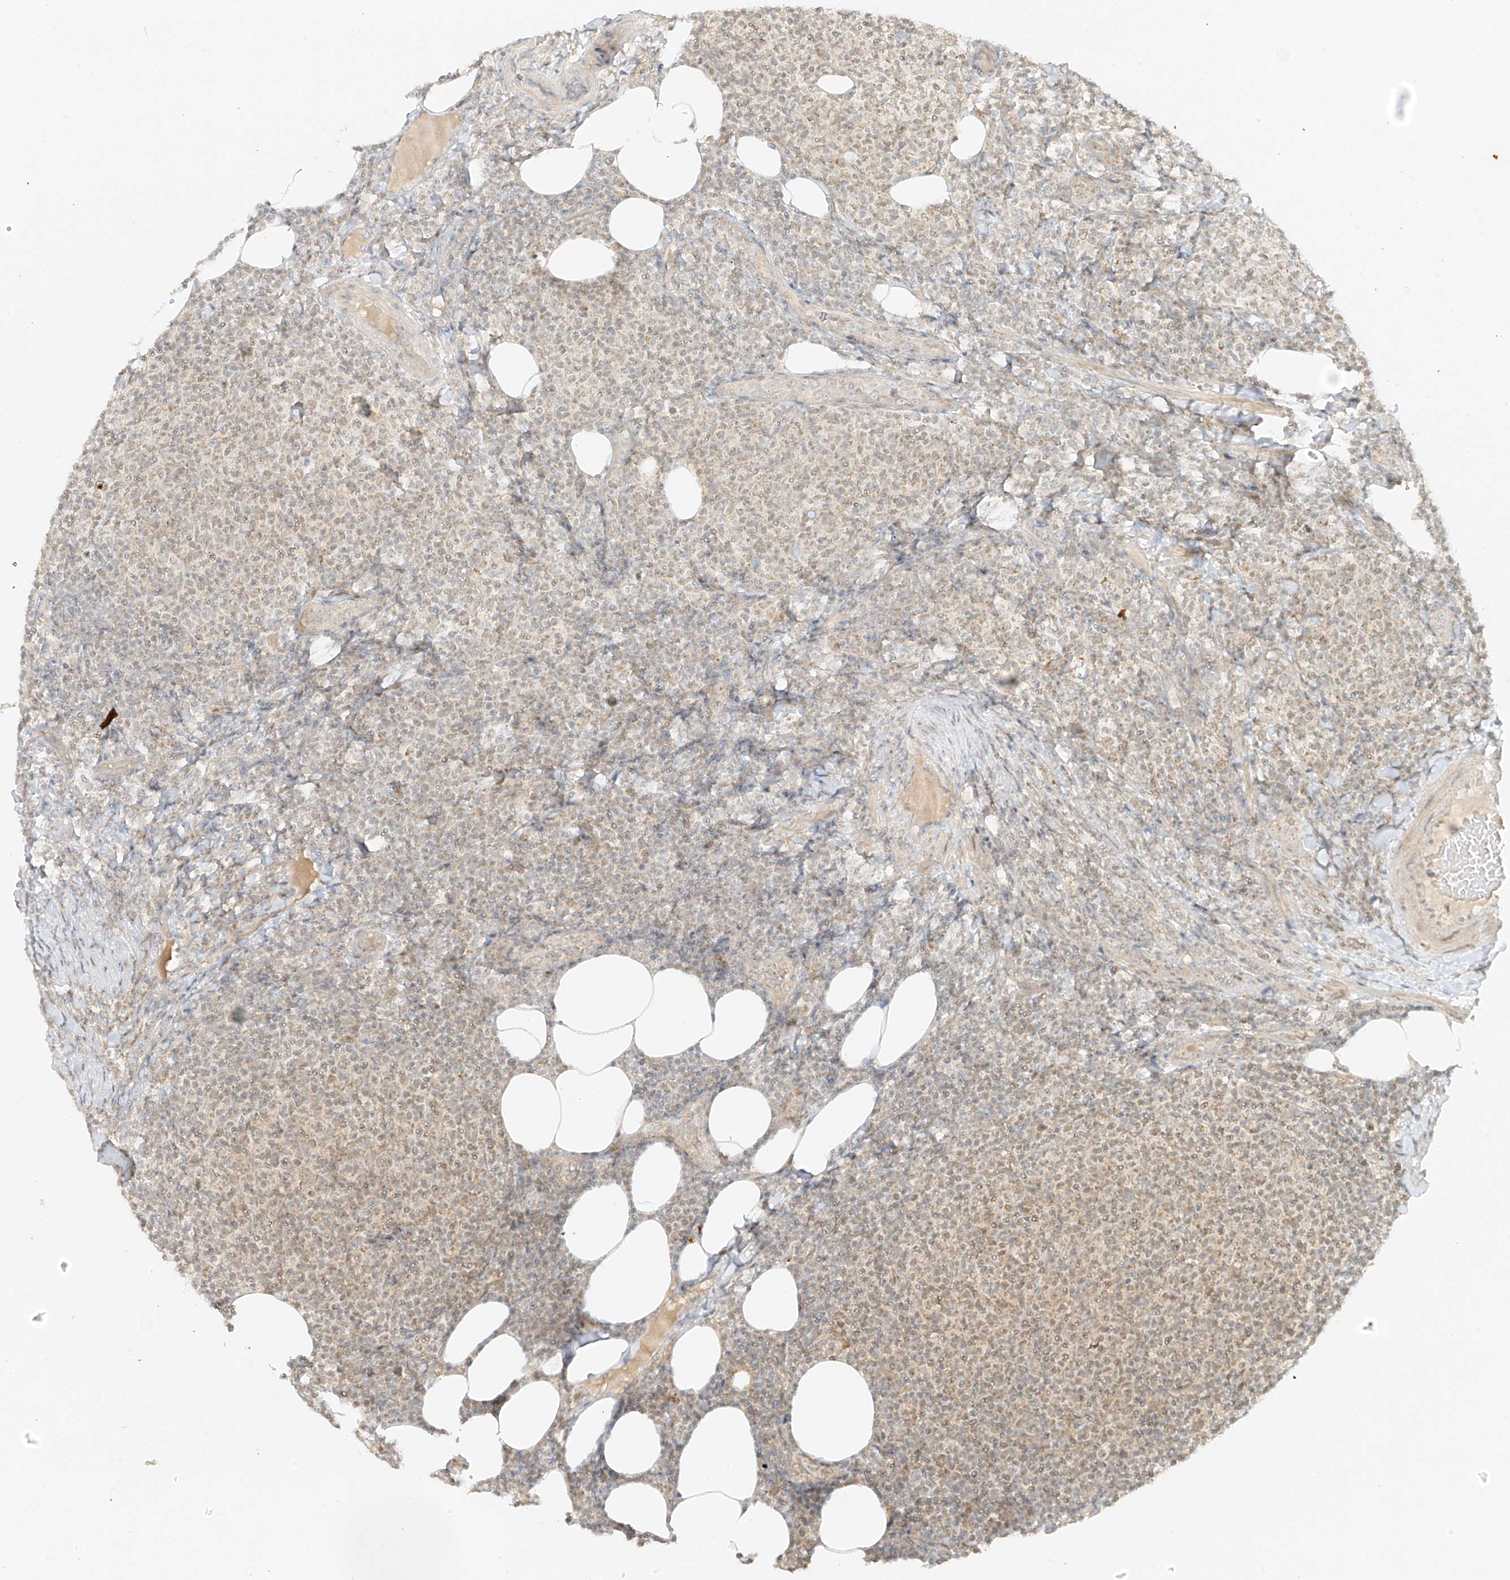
{"staining": {"intensity": "weak", "quantity": "25%-75%", "location": "cytoplasmic/membranous"}, "tissue": "lymphoma", "cell_type": "Tumor cells", "image_type": "cancer", "snomed": [{"axis": "morphology", "description": "Malignant lymphoma, non-Hodgkin's type, Low grade"}, {"axis": "topography", "description": "Lymph node"}], "caption": "The photomicrograph shows staining of malignant lymphoma, non-Hodgkin's type (low-grade), revealing weak cytoplasmic/membranous protein staining (brown color) within tumor cells.", "gene": "MIPEP", "patient": {"sex": "male", "age": 66}}